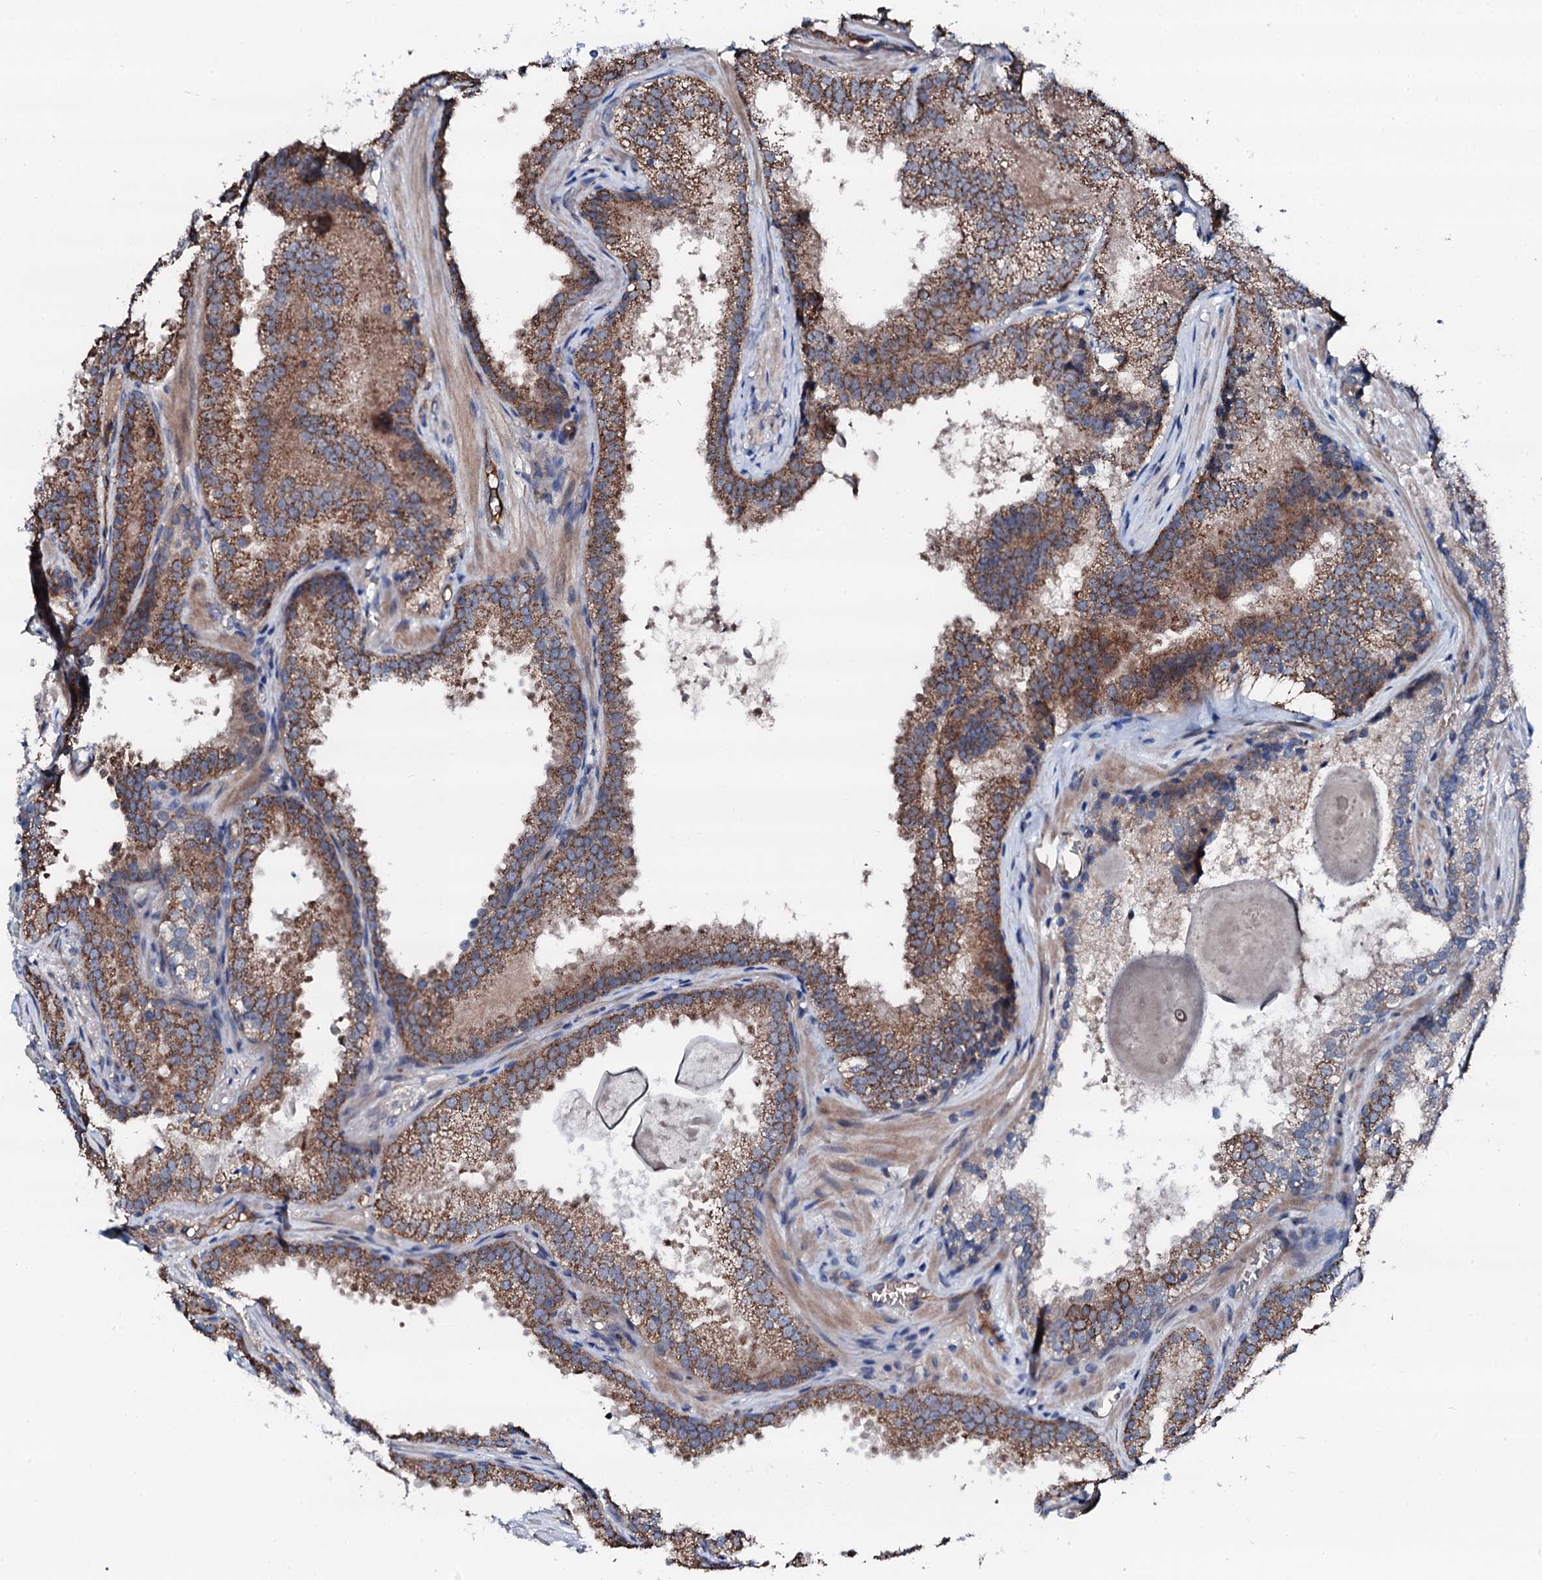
{"staining": {"intensity": "moderate", "quantity": ">75%", "location": "cytoplasmic/membranous"}, "tissue": "prostate cancer", "cell_type": "Tumor cells", "image_type": "cancer", "snomed": [{"axis": "morphology", "description": "Adenocarcinoma, High grade"}, {"axis": "topography", "description": "Prostate"}], "caption": "Prostate cancer tissue reveals moderate cytoplasmic/membranous staining in approximately >75% of tumor cells, visualized by immunohistochemistry. Nuclei are stained in blue.", "gene": "TRAFD1", "patient": {"sex": "male", "age": 69}}